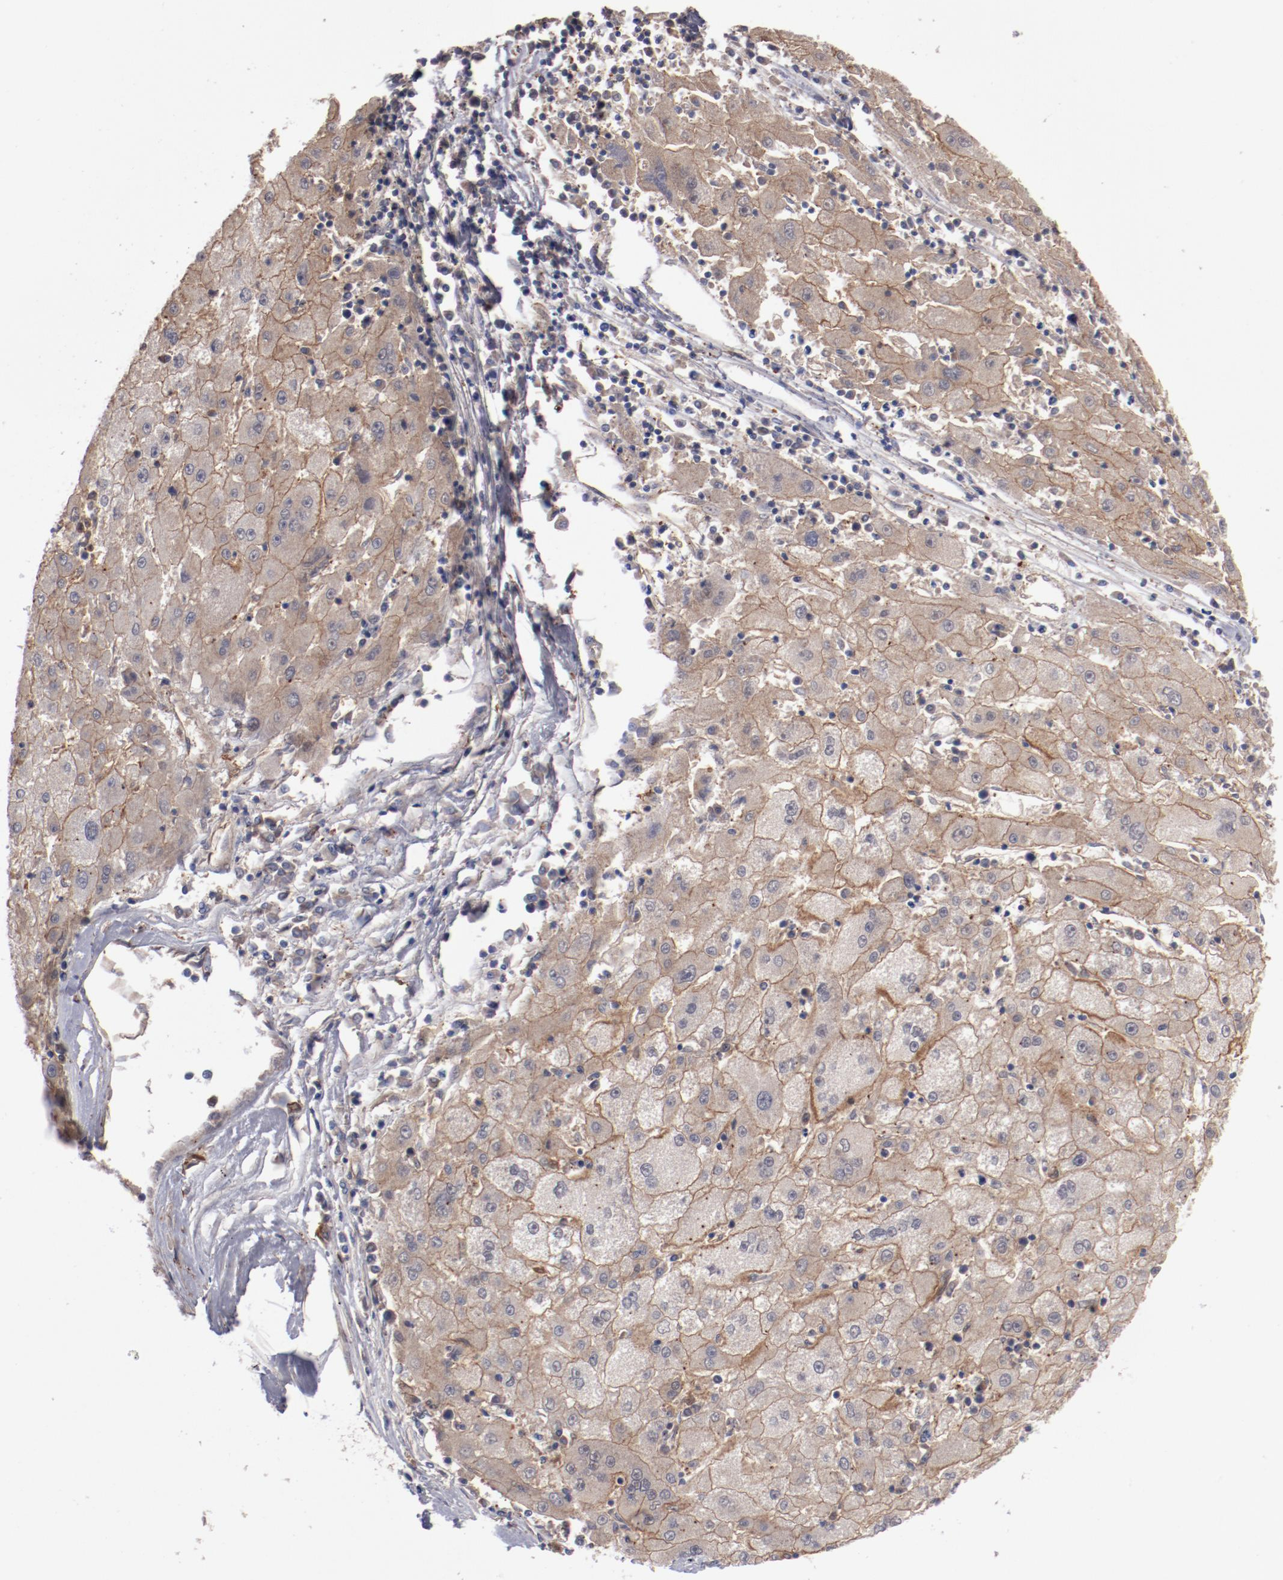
{"staining": {"intensity": "moderate", "quantity": ">75%", "location": "cytoplasmic/membranous"}, "tissue": "liver cancer", "cell_type": "Tumor cells", "image_type": "cancer", "snomed": [{"axis": "morphology", "description": "Carcinoma, Hepatocellular, NOS"}, {"axis": "topography", "description": "Liver"}], "caption": "Brown immunohistochemical staining in liver cancer (hepatocellular carcinoma) demonstrates moderate cytoplasmic/membranous staining in approximately >75% of tumor cells.", "gene": "DNAAF2", "patient": {"sex": "male", "age": 72}}